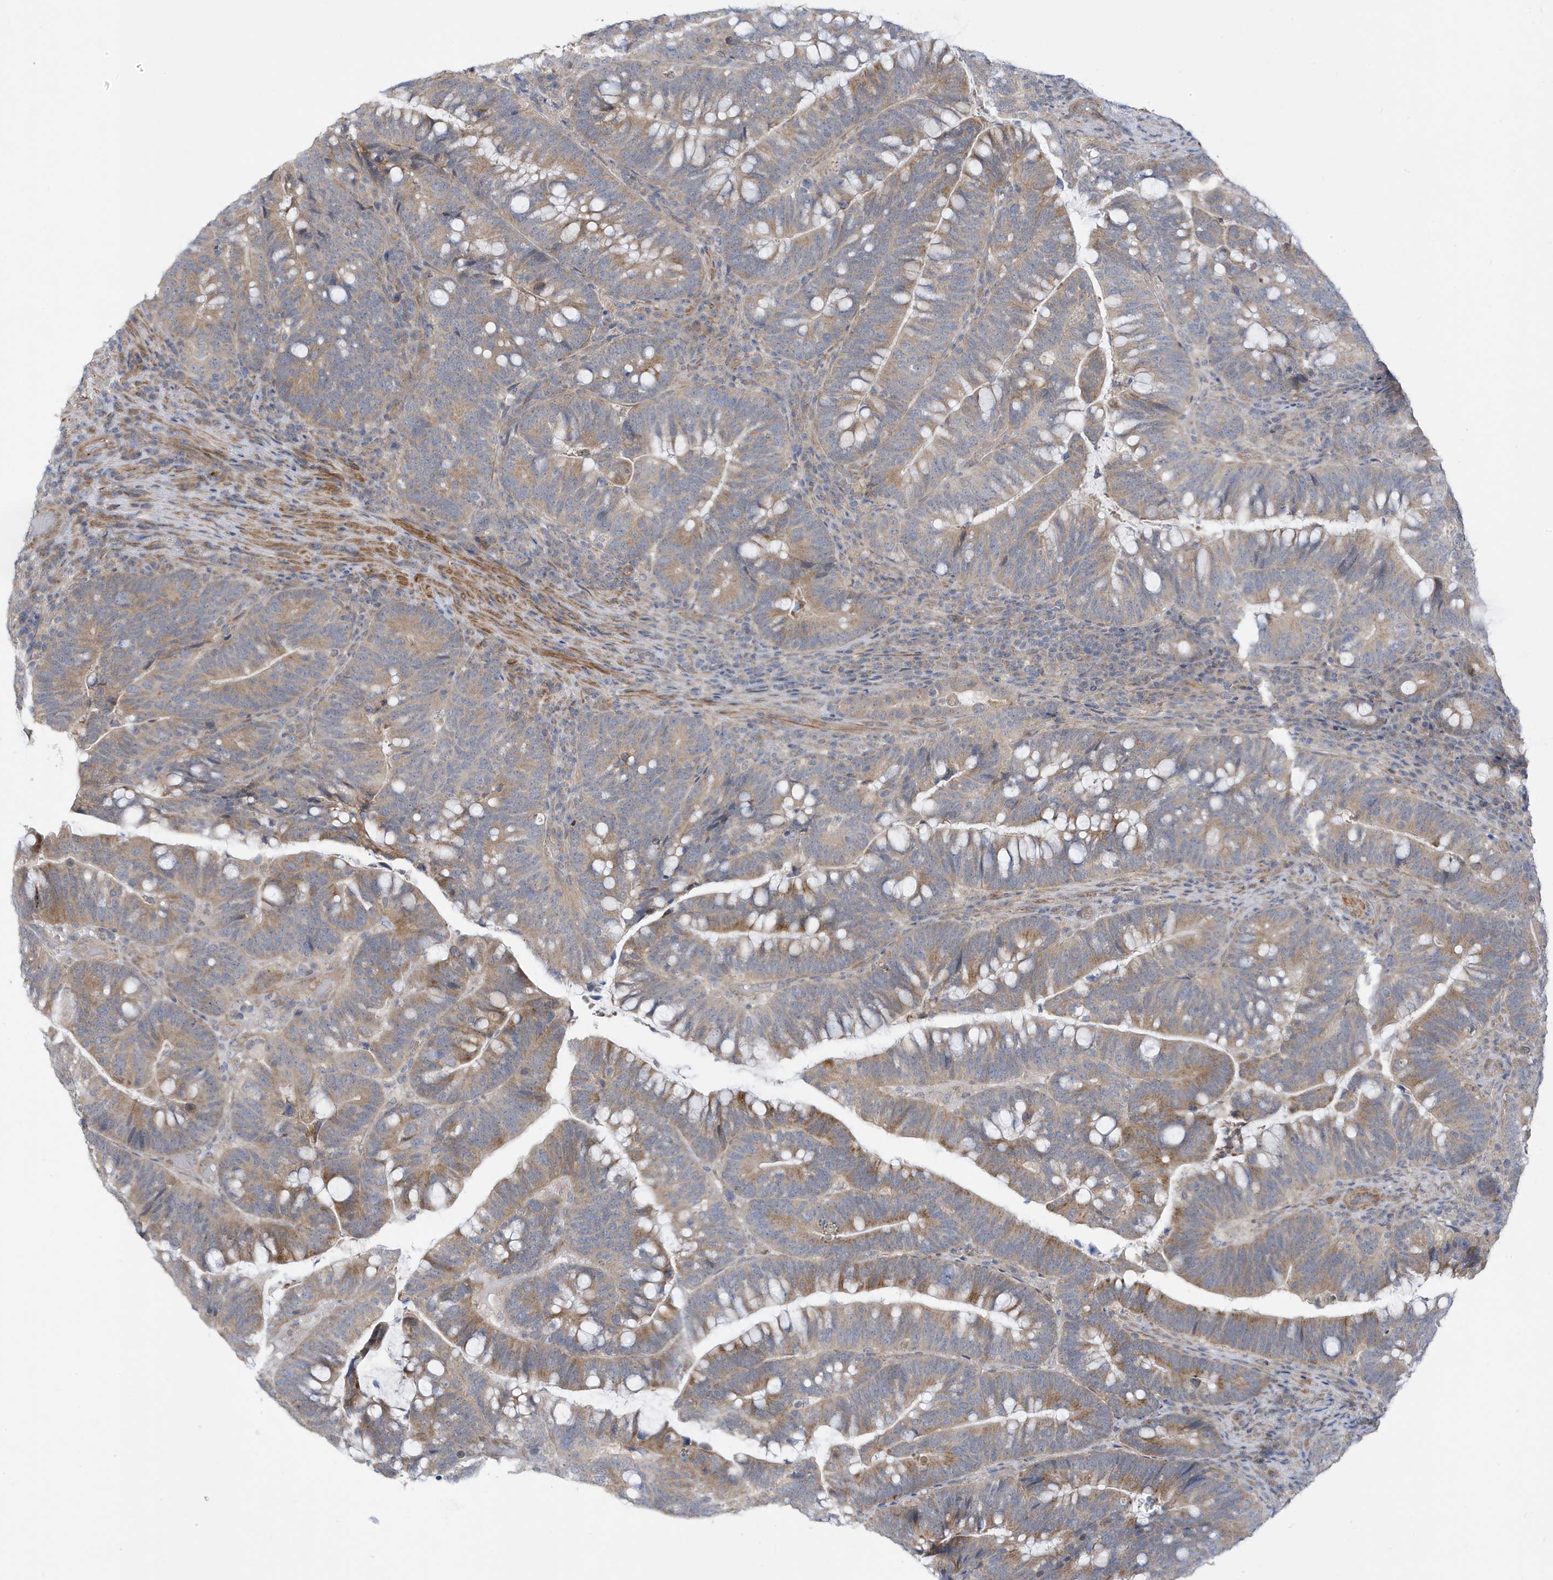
{"staining": {"intensity": "moderate", "quantity": "25%-75%", "location": "cytoplasmic/membranous"}, "tissue": "colorectal cancer", "cell_type": "Tumor cells", "image_type": "cancer", "snomed": [{"axis": "morphology", "description": "Adenocarcinoma, NOS"}, {"axis": "topography", "description": "Colon"}], "caption": "Protein staining displays moderate cytoplasmic/membranous positivity in approximately 25%-75% of tumor cells in colorectal cancer. The protein is shown in brown color, while the nuclei are stained blue.", "gene": "ATP13A5", "patient": {"sex": "female", "age": 66}}